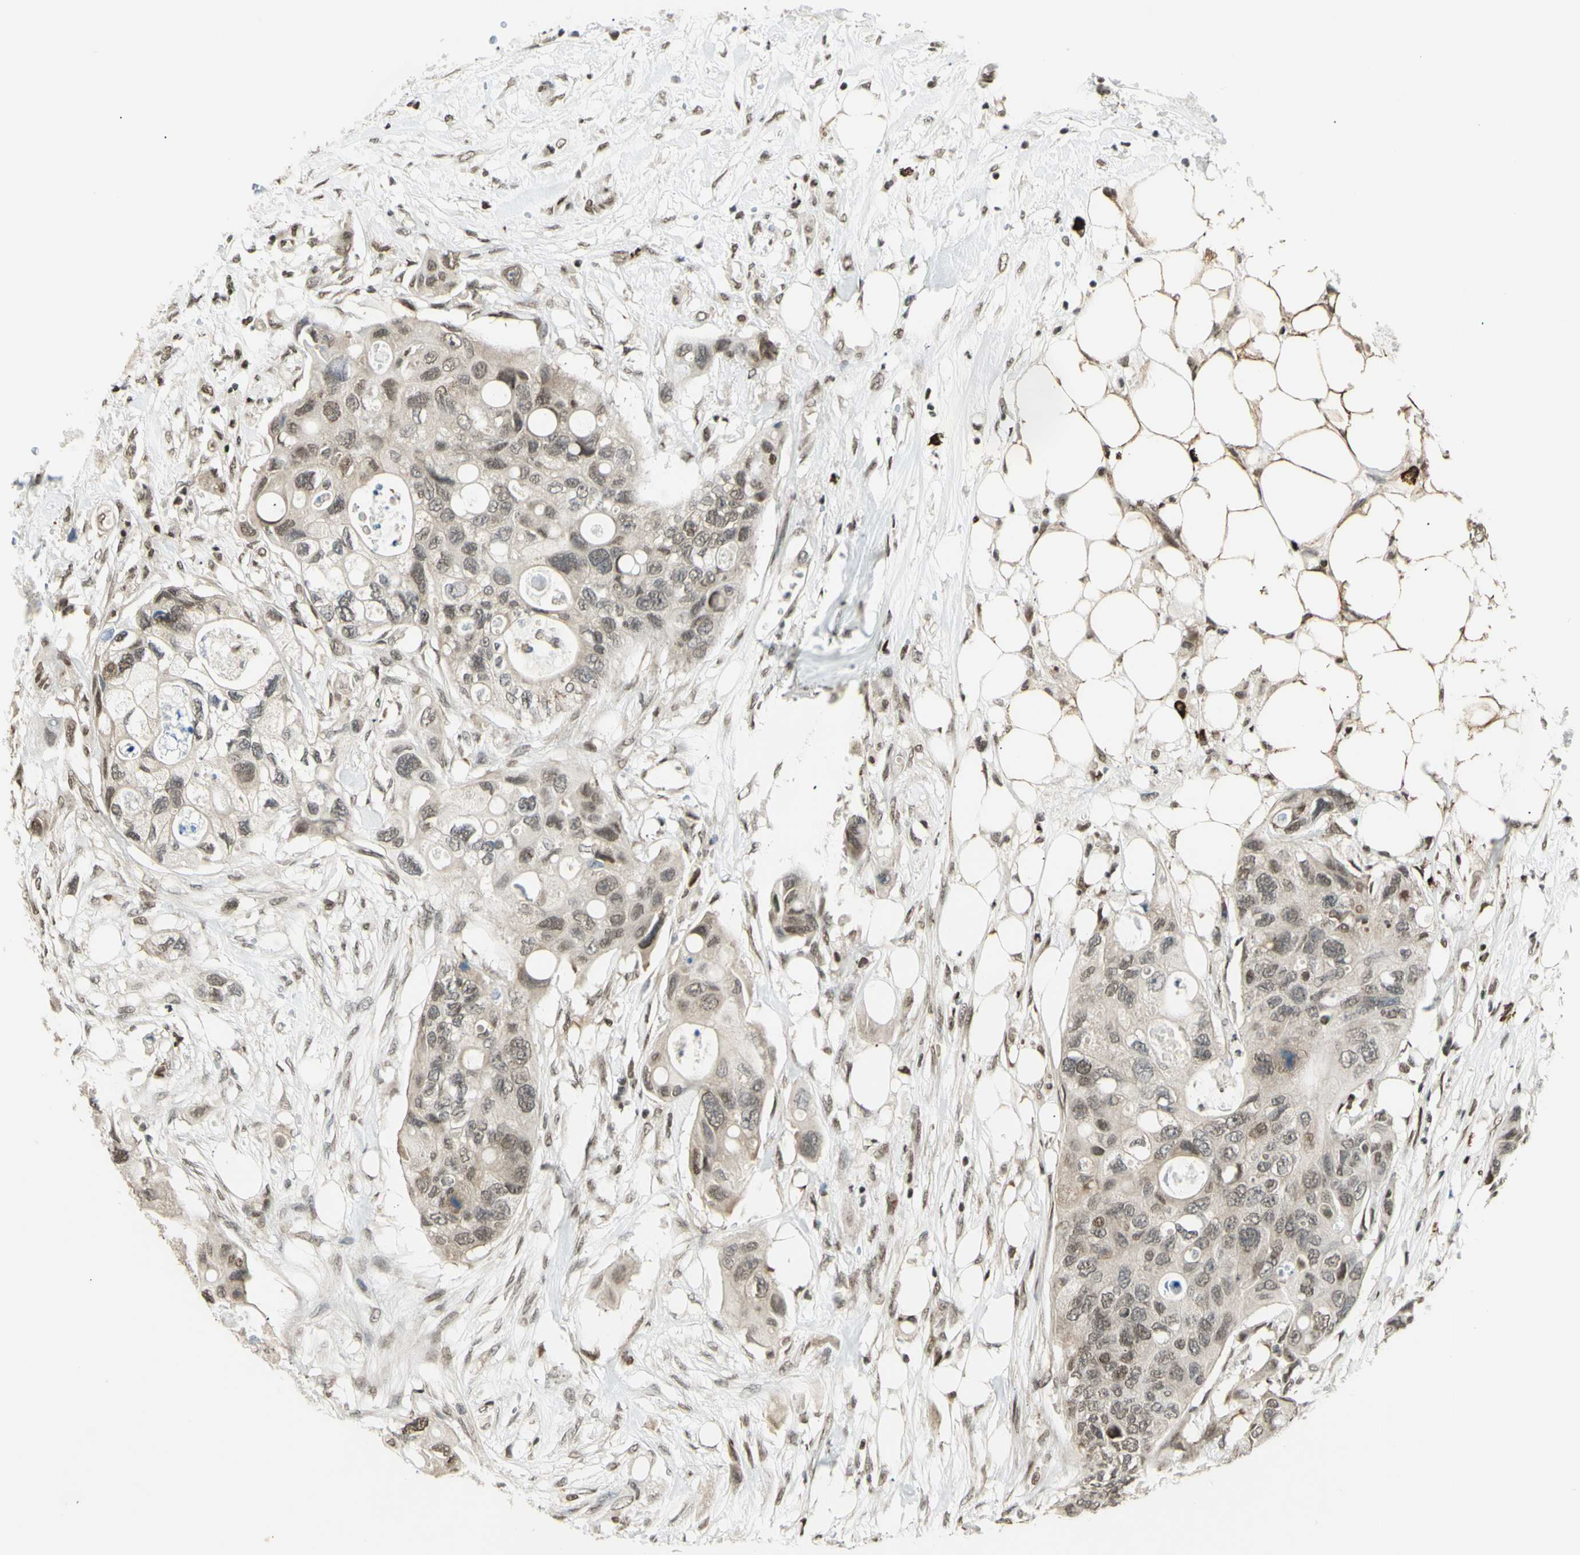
{"staining": {"intensity": "weak", "quantity": ">75%", "location": "nuclear"}, "tissue": "colorectal cancer", "cell_type": "Tumor cells", "image_type": "cancer", "snomed": [{"axis": "morphology", "description": "Adenocarcinoma, NOS"}, {"axis": "topography", "description": "Colon"}], "caption": "IHC histopathology image of neoplastic tissue: colorectal cancer (adenocarcinoma) stained using immunohistochemistry shows low levels of weak protein expression localized specifically in the nuclear of tumor cells, appearing as a nuclear brown color.", "gene": "ZMYM6", "patient": {"sex": "female", "age": 57}}